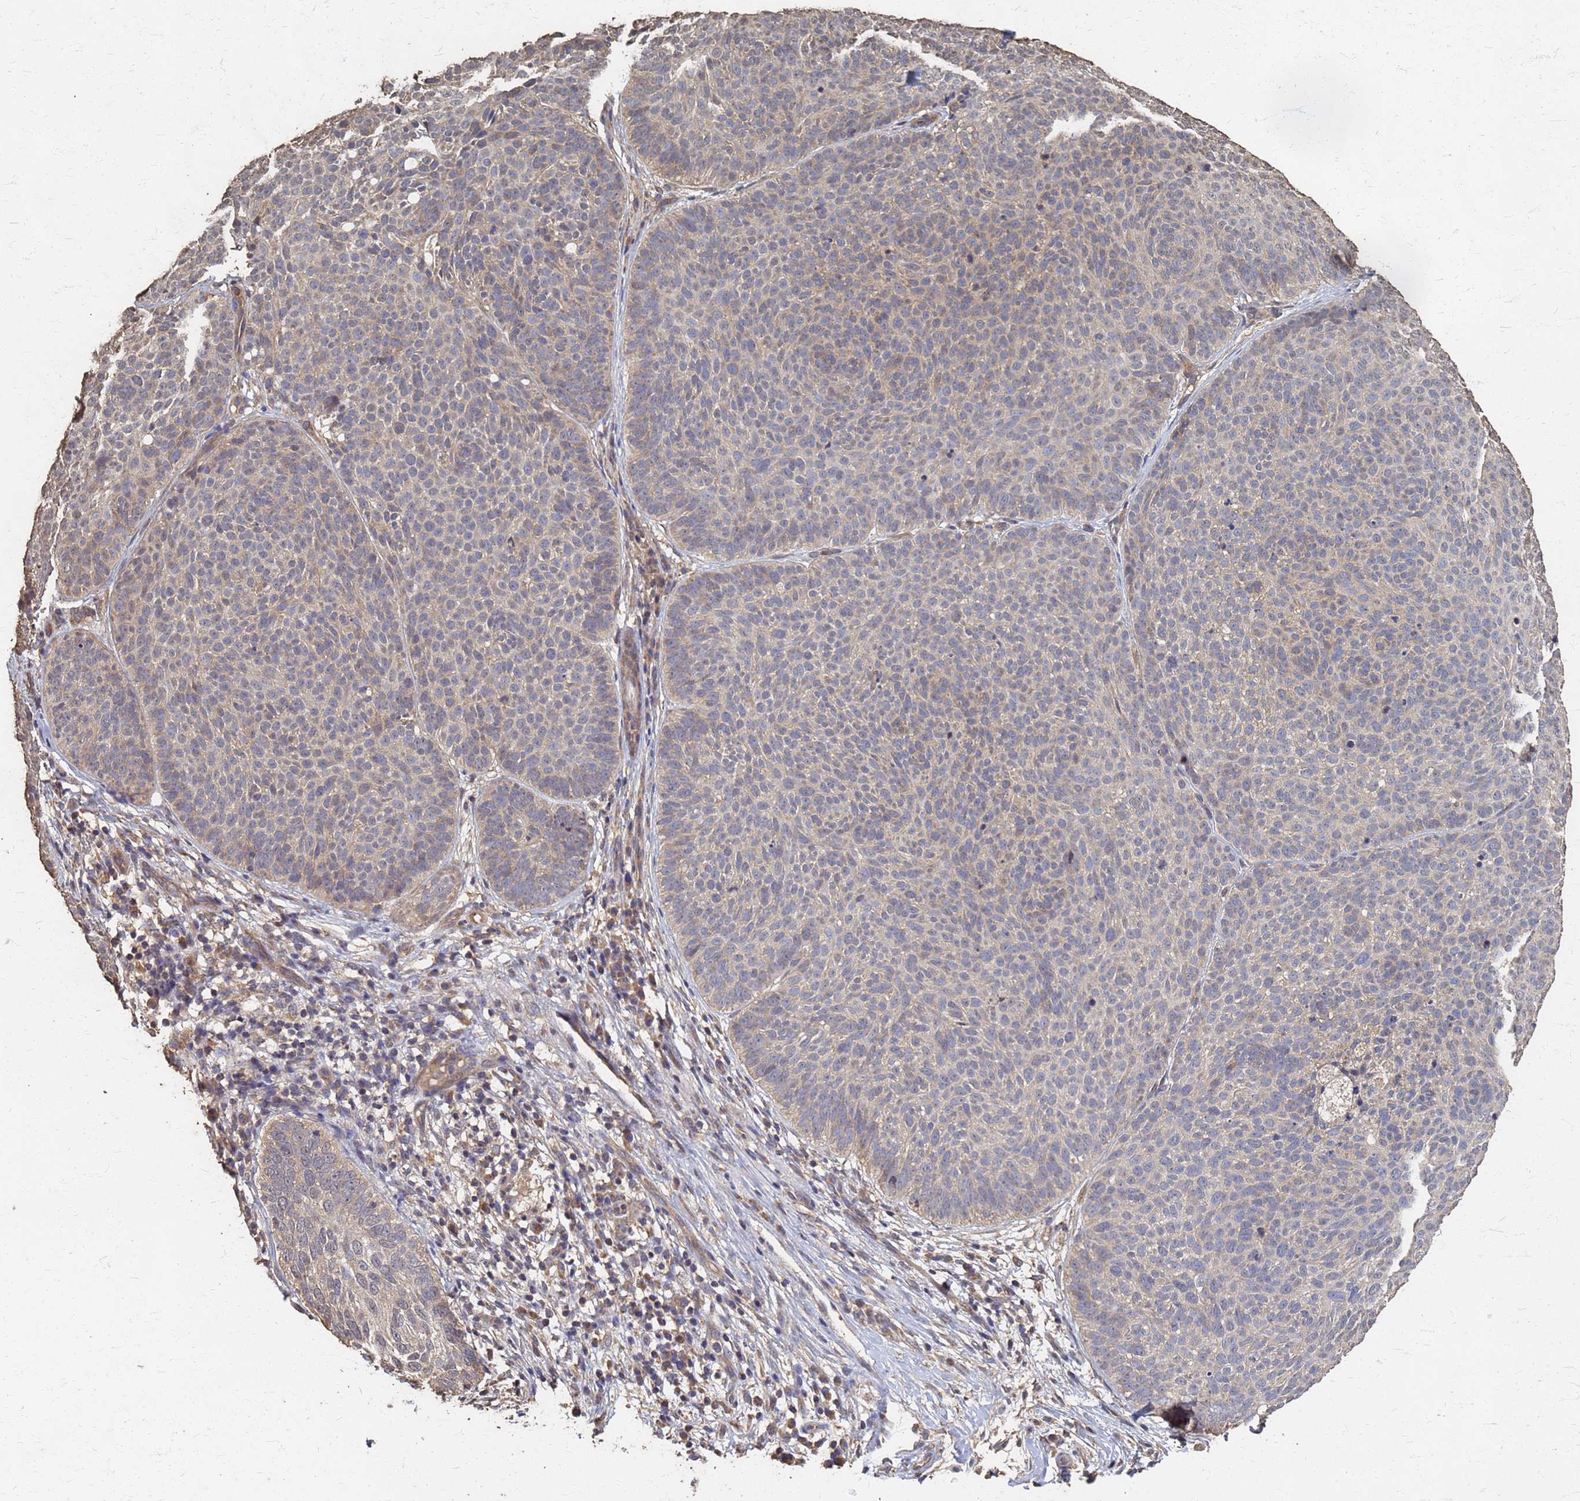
{"staining": {"intensity": "weak", "quantity": "<25%", "location": "cytoplasmic/membranous"}, "tissue": "skin cancer", "cell_type": "Tumor cells", "image_type": "cancer", "snomed": [{"axis": "morphology", "description": "Basal cell carcinoma"}, {"axis": "topography", "description": "Skin"}], "caption": "Immunohistochemistry (IHC) micrograph of skin basal cell carcinoma stained for a protein (brown), which shows no positivity in tumor cells. (Brightfield microscopy of DAB immunohistochemistry (IHC) at high magnification).", "gene": "DPH5", "patient": {"sex": "male", "age": 85}}